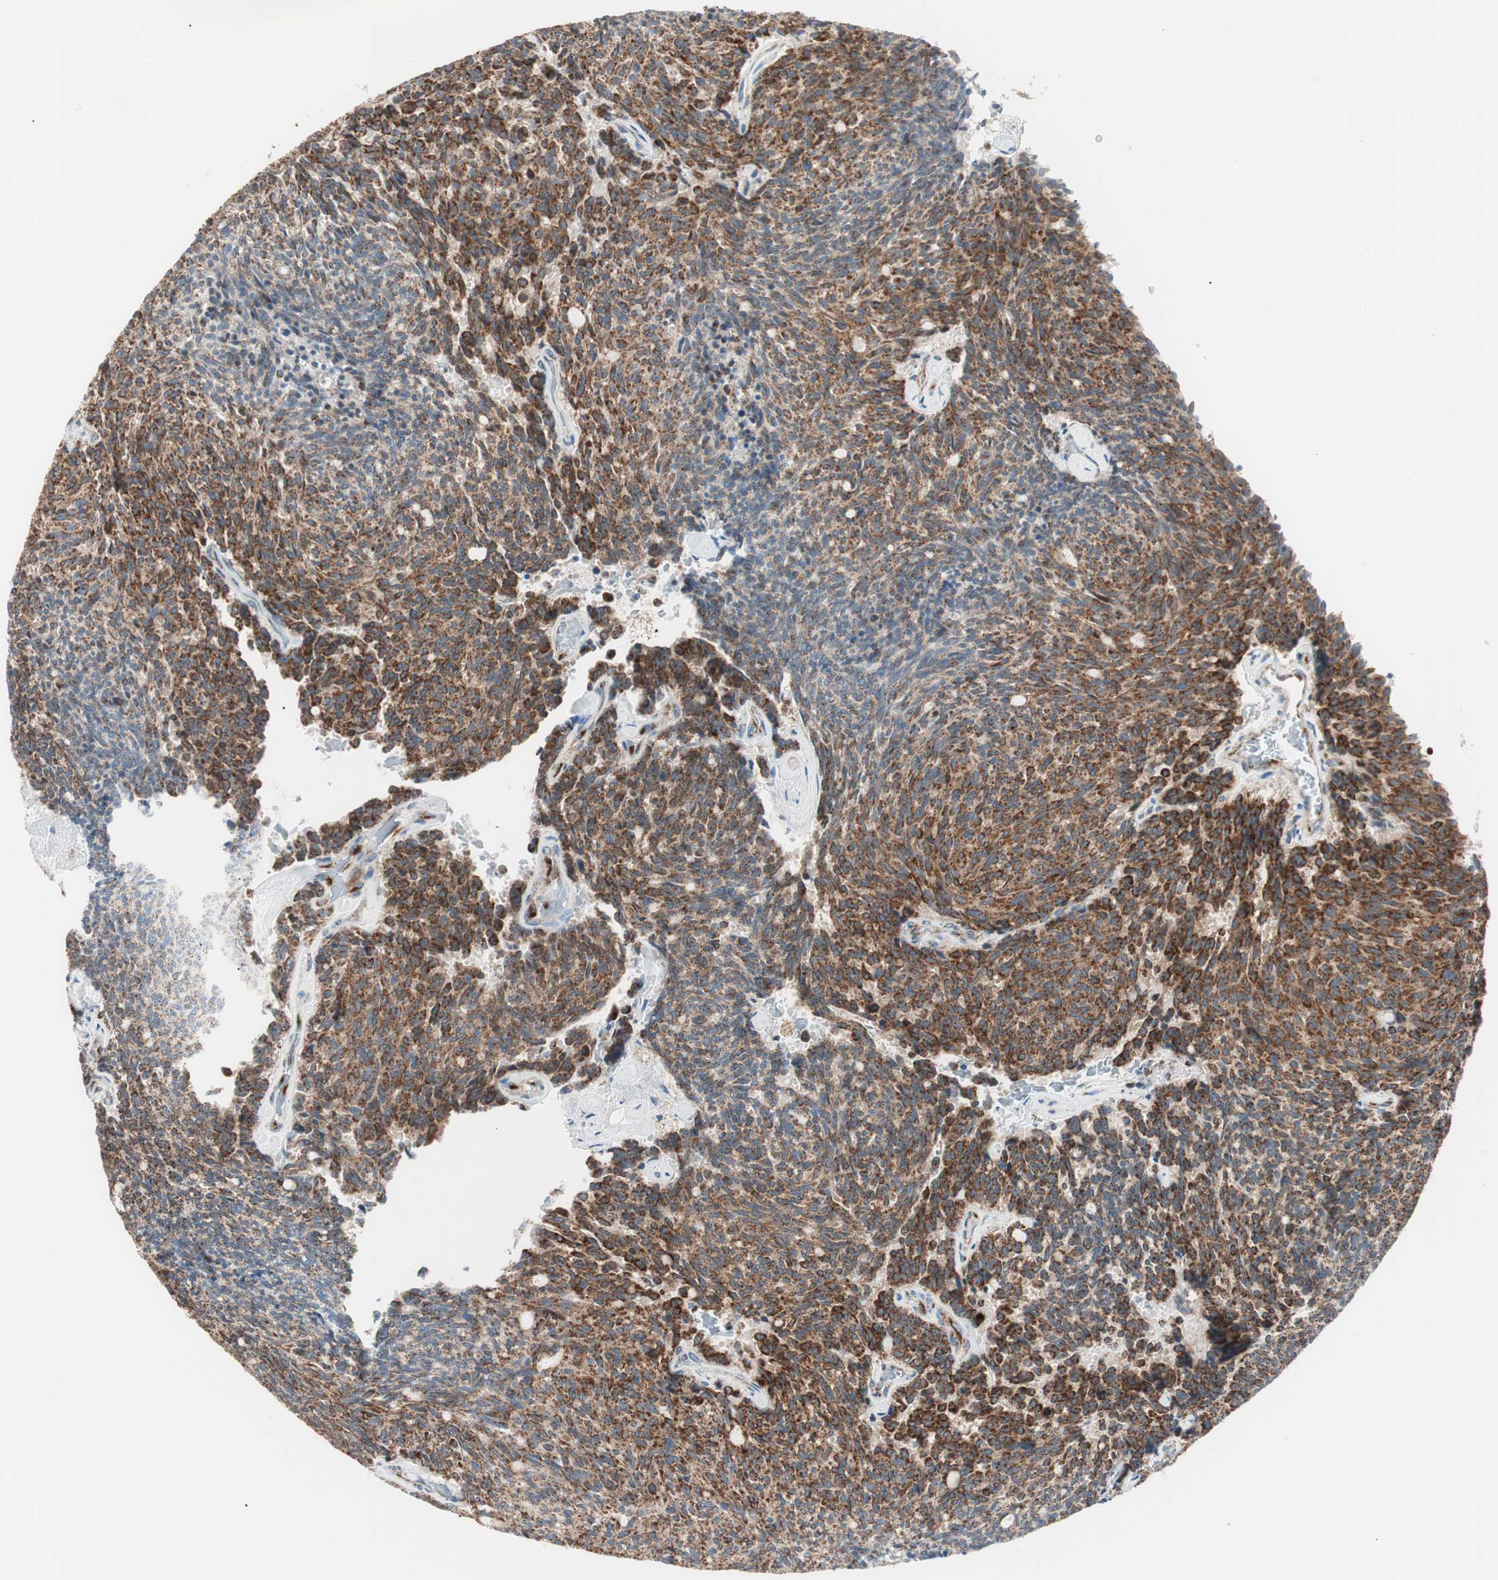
{"staining": {"intensity": "strong", "quantity": ">75%", "location": "cytoplasmic/membranous"}, "tissue": "carcinoid", "cell_type": "Tumor cells", "image_type": "cancer", "snomed": [{"axis": "morphology", "description": "Carcinoid, malignant, NOS"}, {"axis": "topography", "description": "Pancreas"}], "caption": "Protein expression analysis of human carcinoid reveals strong cytoplasmic/membranous staining in approximately >75% of tumor cells.", "gene": "TOMM20", "patient": {"sex": "female", "age": 54}}